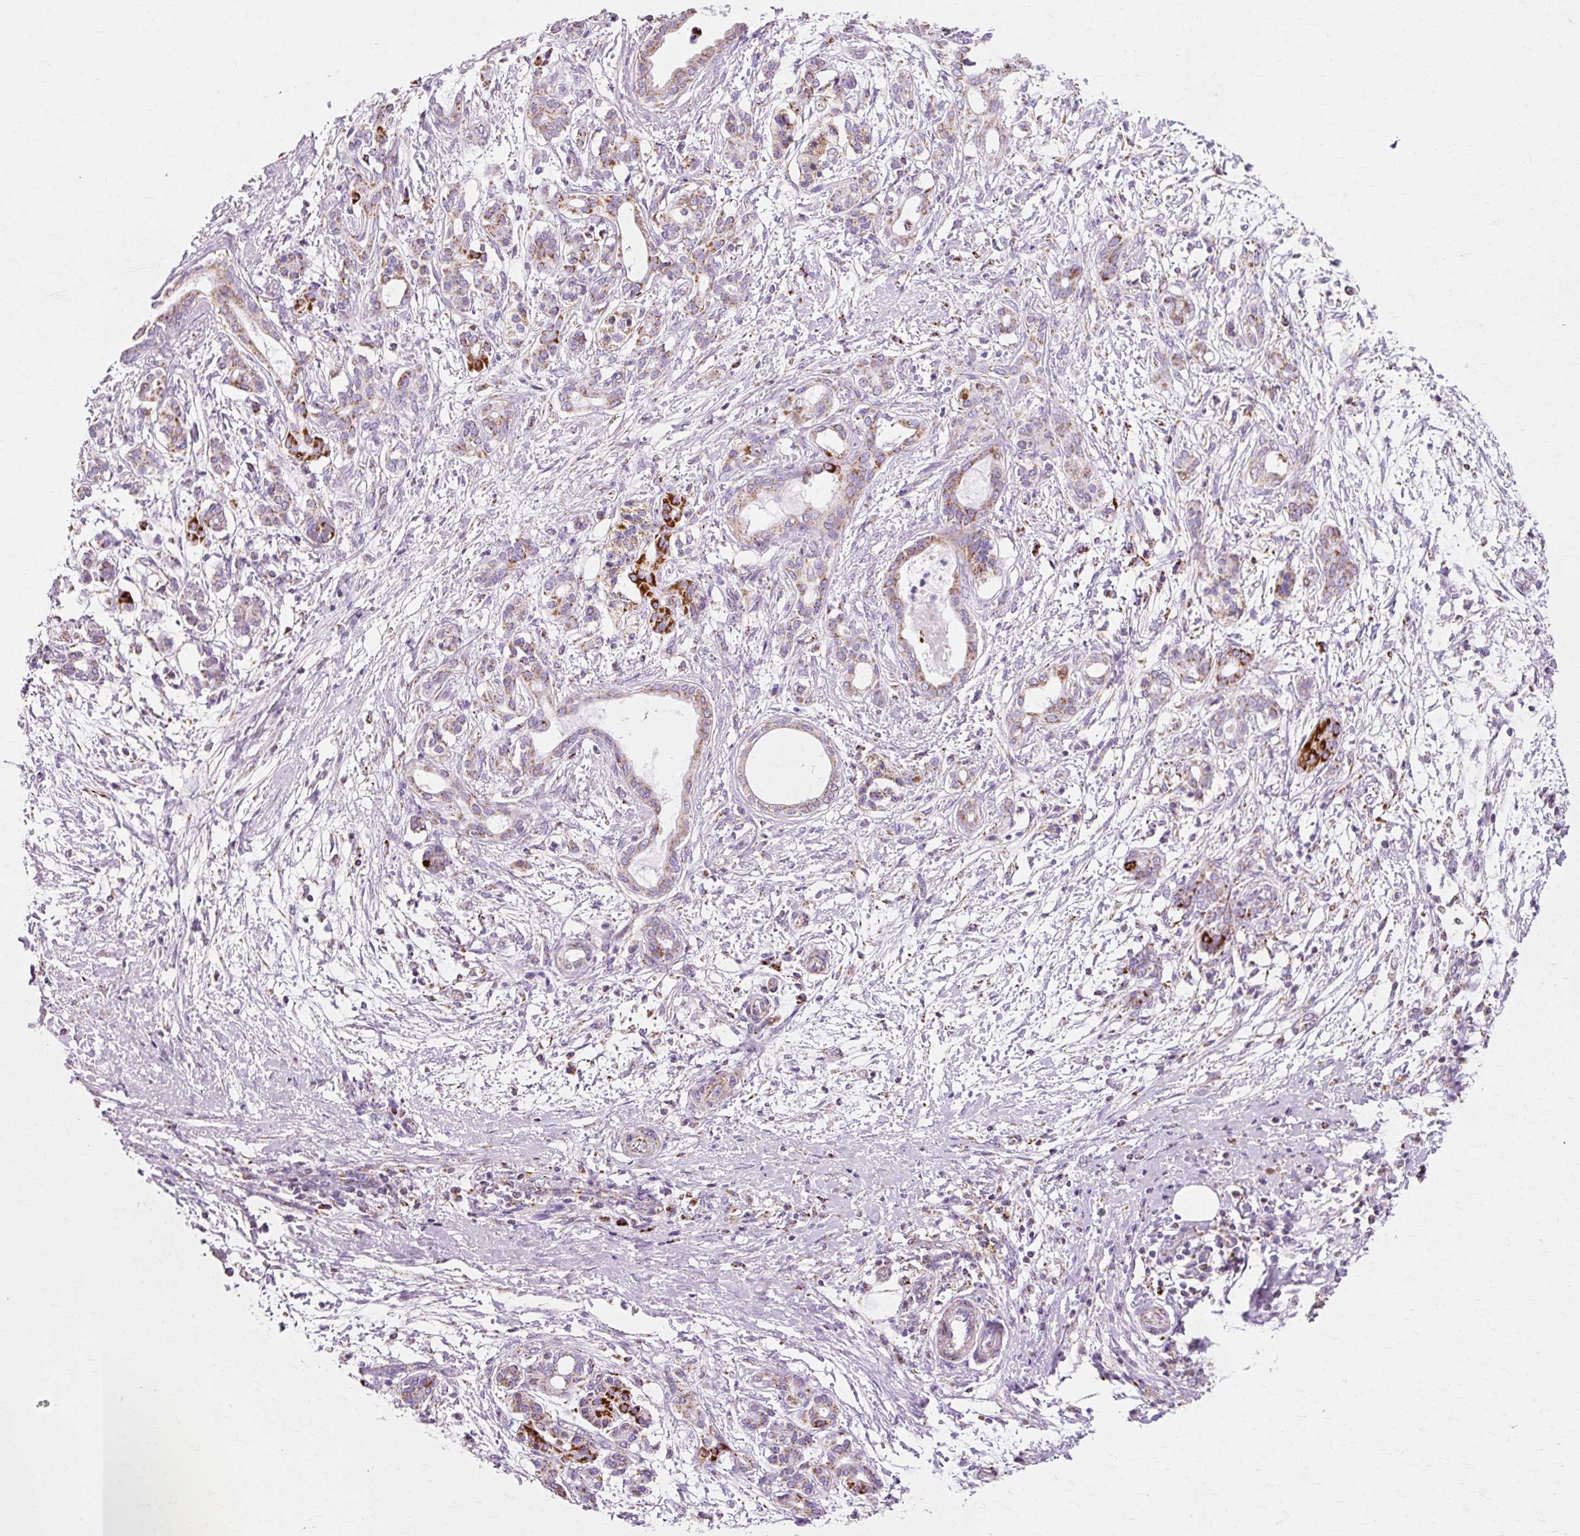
{"staining": {"intensity": "moderate", "quantity": "25%-75%", "location": "cytoplasmic/membranous"}, "tissue": "pancreatic cancer", "cell_type": "Tumor cells", "image_type": "cancer", "snomed": [{"axis": "morphology", "description": "Adenocarcinoma, NOS"}, {"axis": "topography", "description": "Pancreas"}], "caption": "Pancreatic adenocarcinoma tissue exhibits moderate cytoplasmic/membranous staining in approximately 25%-75% of tumor cells", "gene": "ATP5PO", "patient": {"sex": "female", "age": 55}}